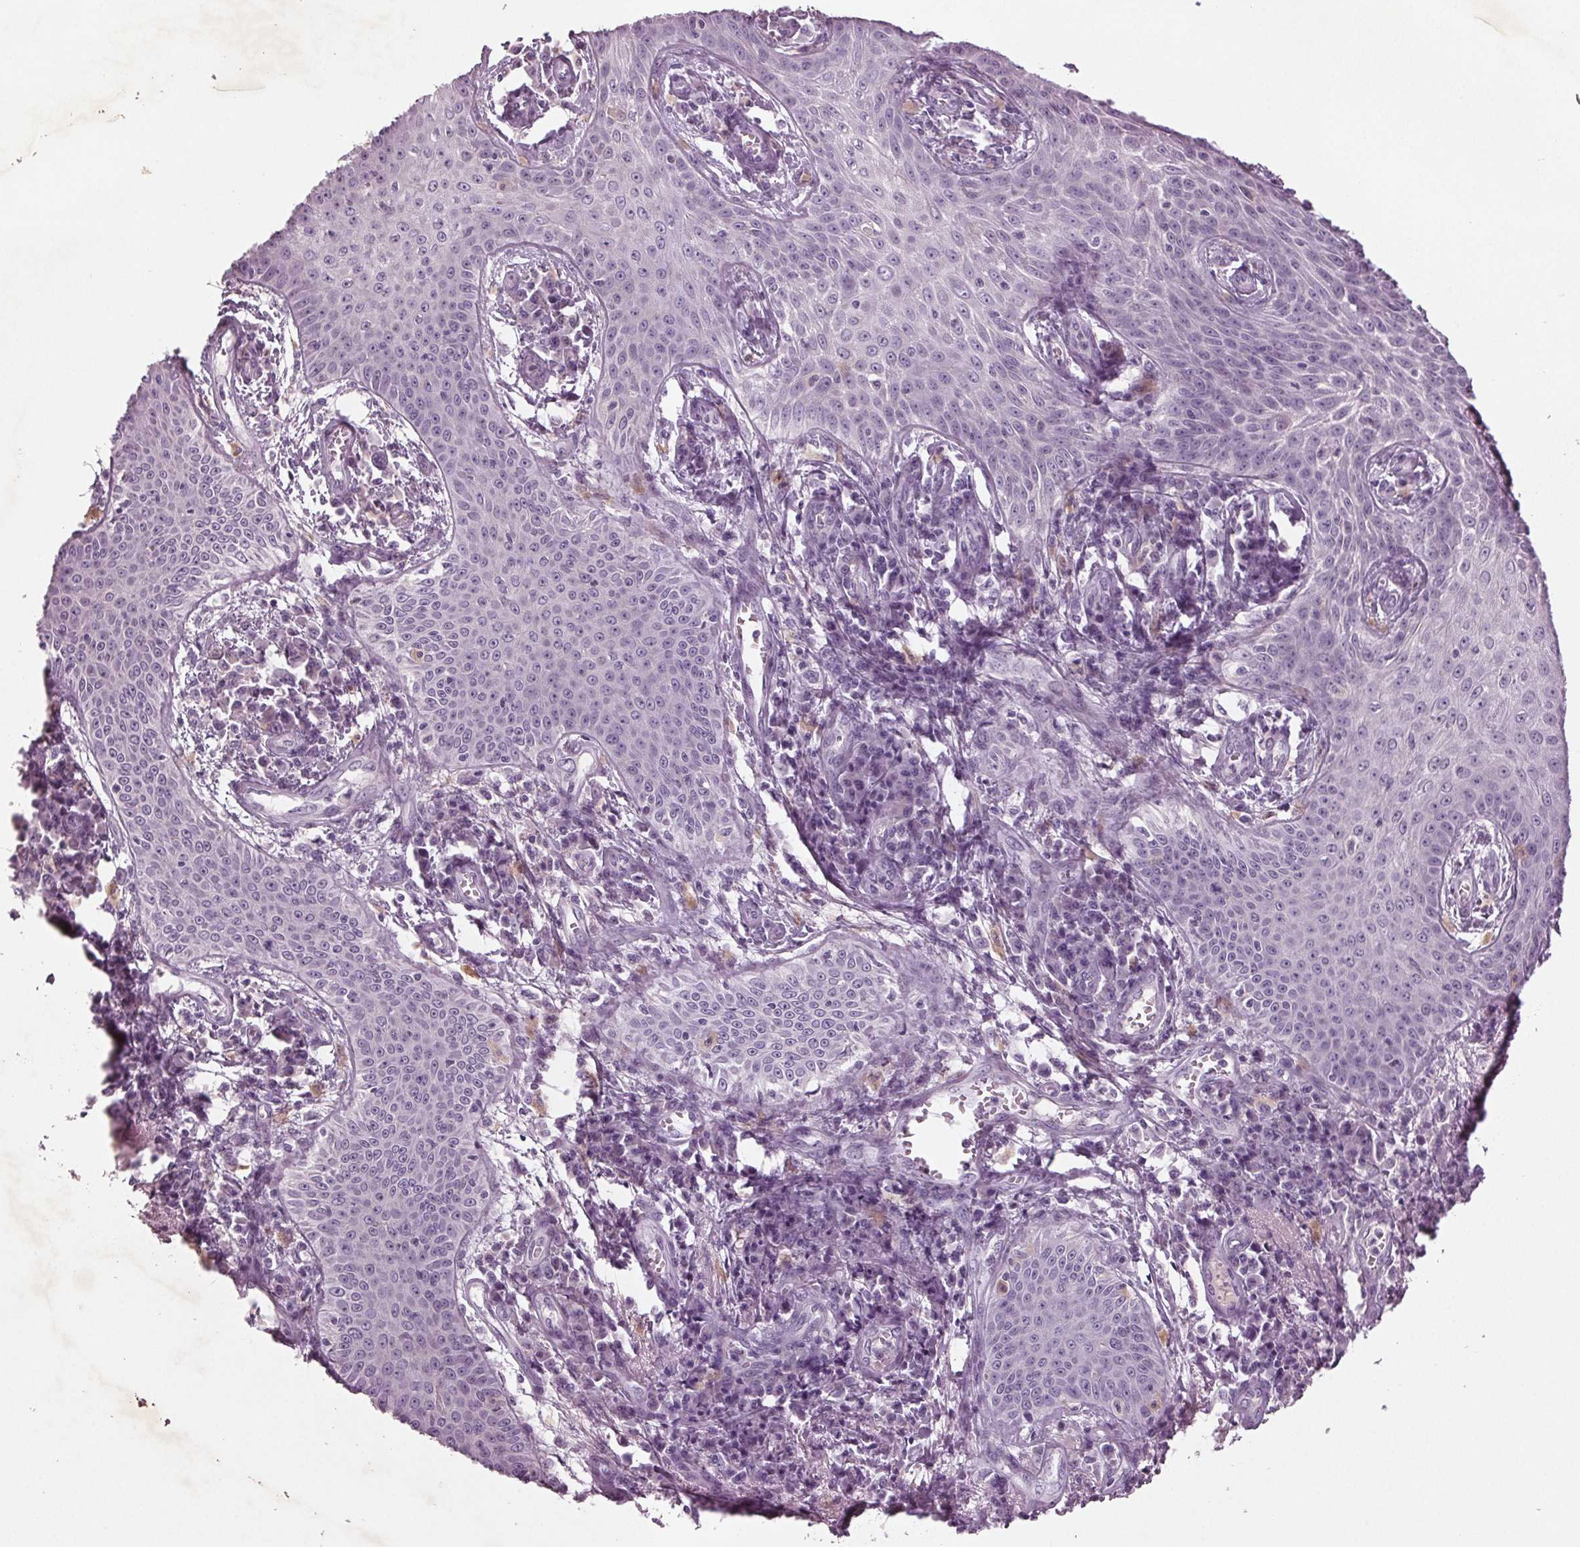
{"staining": {"intensity": "negative", "quantity": "none", "location": "none"}, "tissue": "skin cancer", "cell_type": "Tumor cells", "image_type": "cancer", "snomed": [{"axis": "morphology", "description": "Squamous cell carcinoma, NOS"}, {"axis": "topography", "description": "Skin"}], "caption": "Protein analysis of squamous cell carcinoma (skin) shows no significant staining in tumor cells.", "gene": "BHLHE22", "patient": {"sex": "male", "age": 70}}